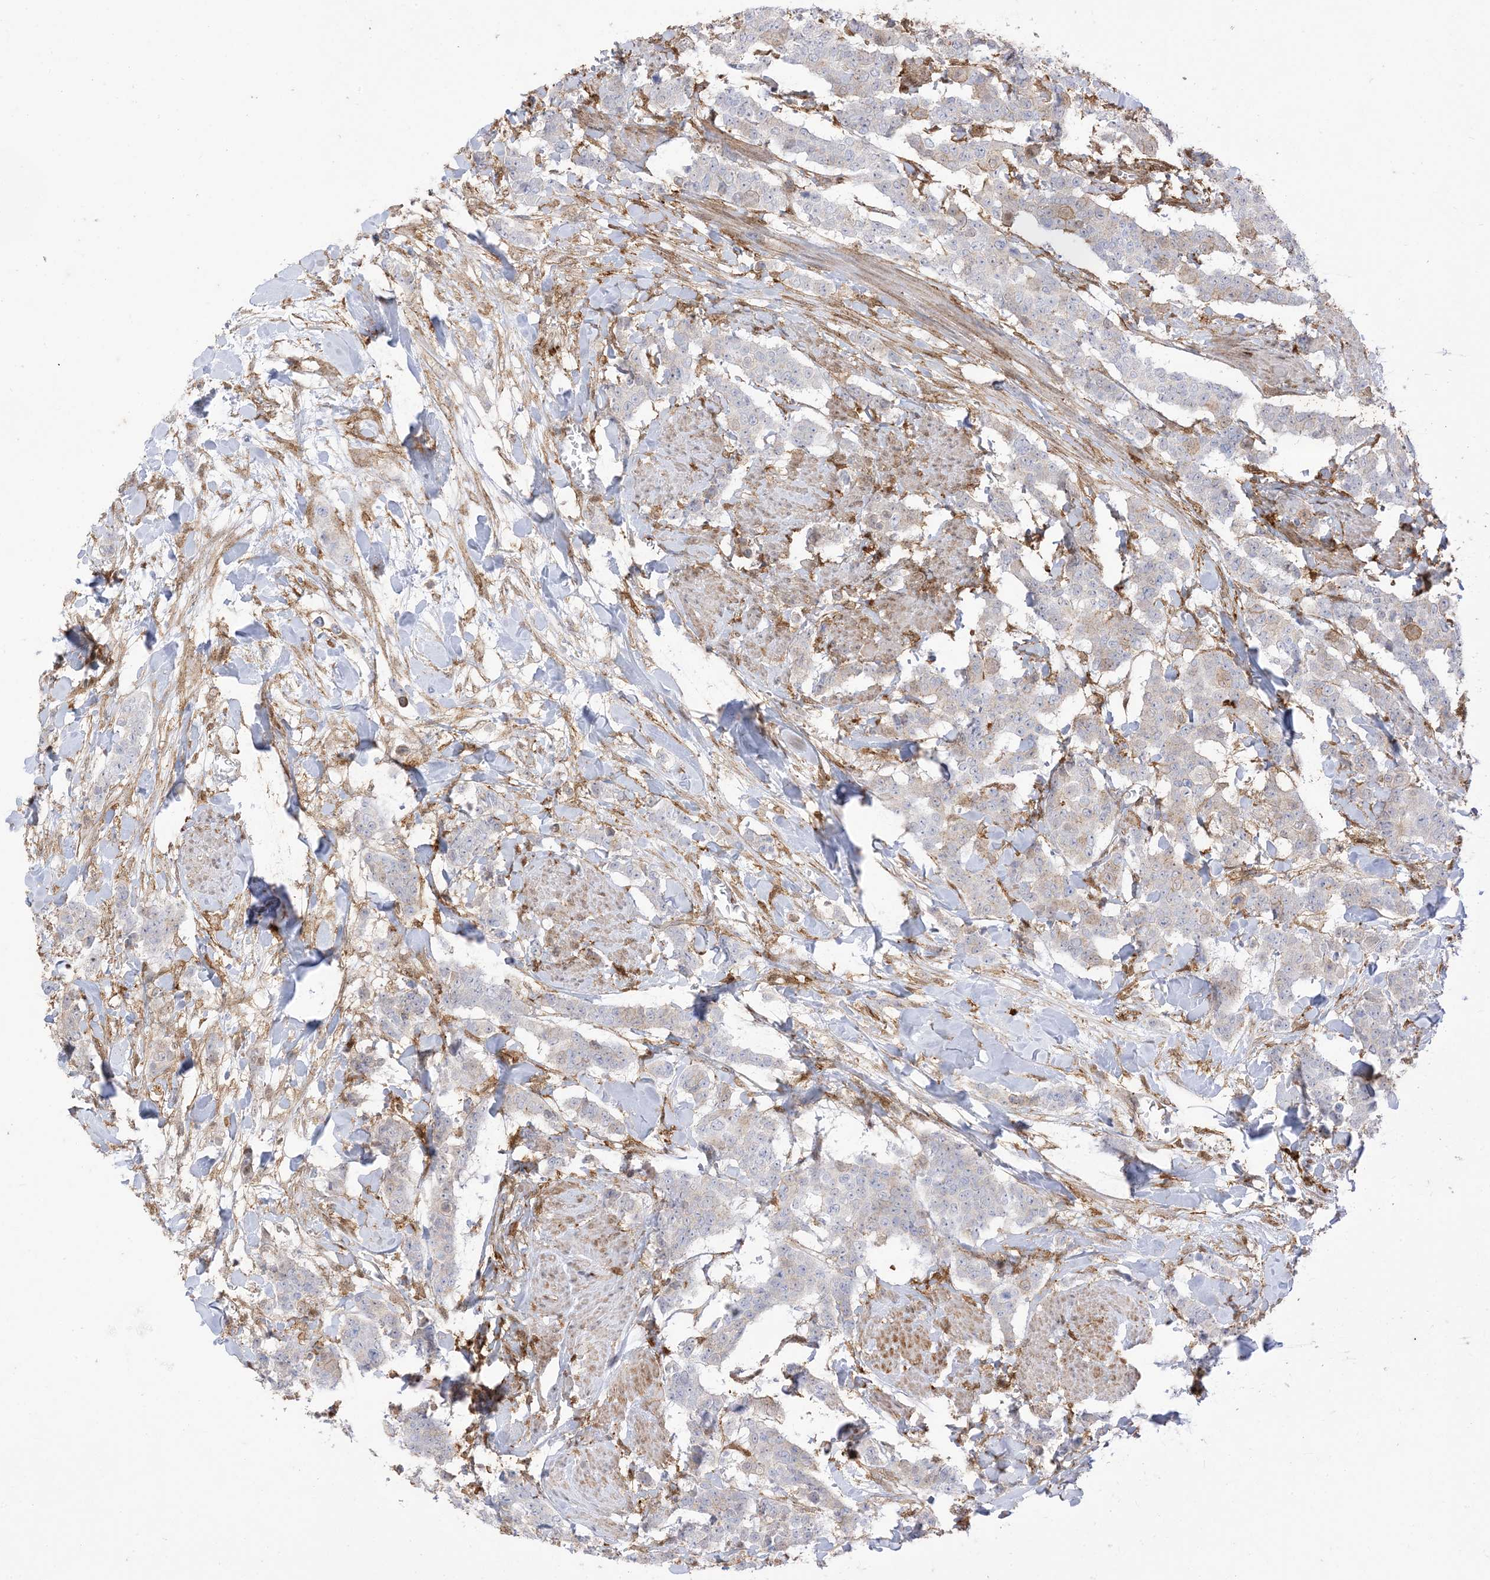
{"staining": {"intensity": "weak", "quantity": "25%-75%", "location": "cytoplasmic/membranous"}, "tissue": "breast cancer", "cell_type": "Tumor cells", "image_type": "cancer", "snomed": [{"axis": "morphology", "description": "Duct carcinoma"}, {"axis": "topography", "description": "Breast"}], "caption": "Protein positivity by immunohistochemistry (IHC) displays weak cytoplasmic/membranous staining in approximately 25%-75% of tumor cells in invasive ductal carcinoma (breast). (DAB IHC with brightfield microscopy, high magnification).", "gene": "GSN", "patient": {"sex": "female", "age": 40}}